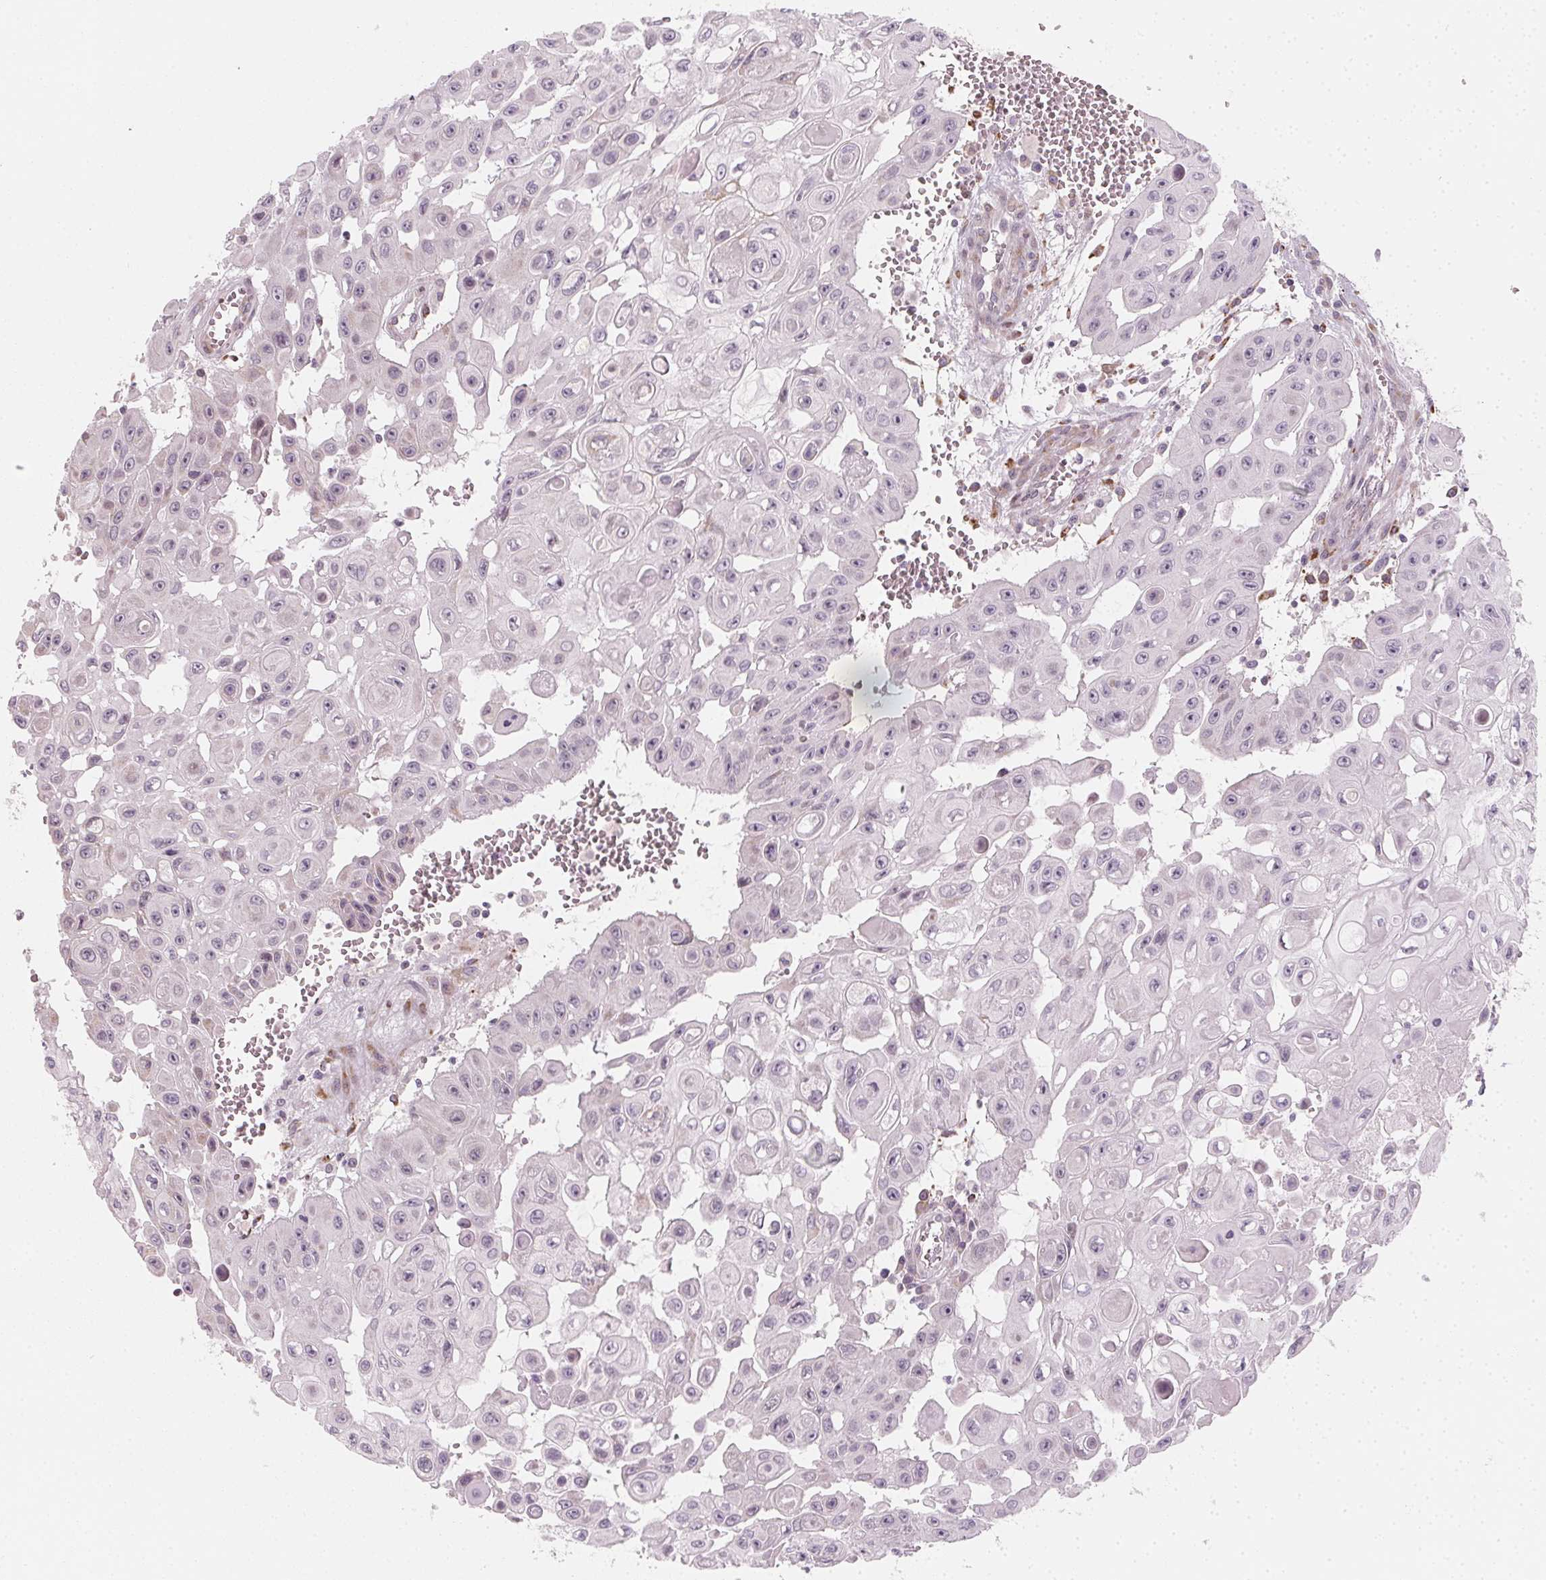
{"staining": {"intensity": "negative", "quantity": "none", "location": "none"}, "tissue": "head and neck cancer", "cell_type": "Tumor cells", "image_type": "cancer", "snomed": [{"axis": "morphology", "description": "Adenocarcinoma, NOS"}, {"axis": "topography", "description": "Head-Neck"}], "caption": "Head and neck cancer (adenocarcinoma) stained for a protein using immunohistochemistry (IHC) reveals no positivity tumor cells.", "gene": "CCDC96", "patient": {"sex": "male", "age": 73}}